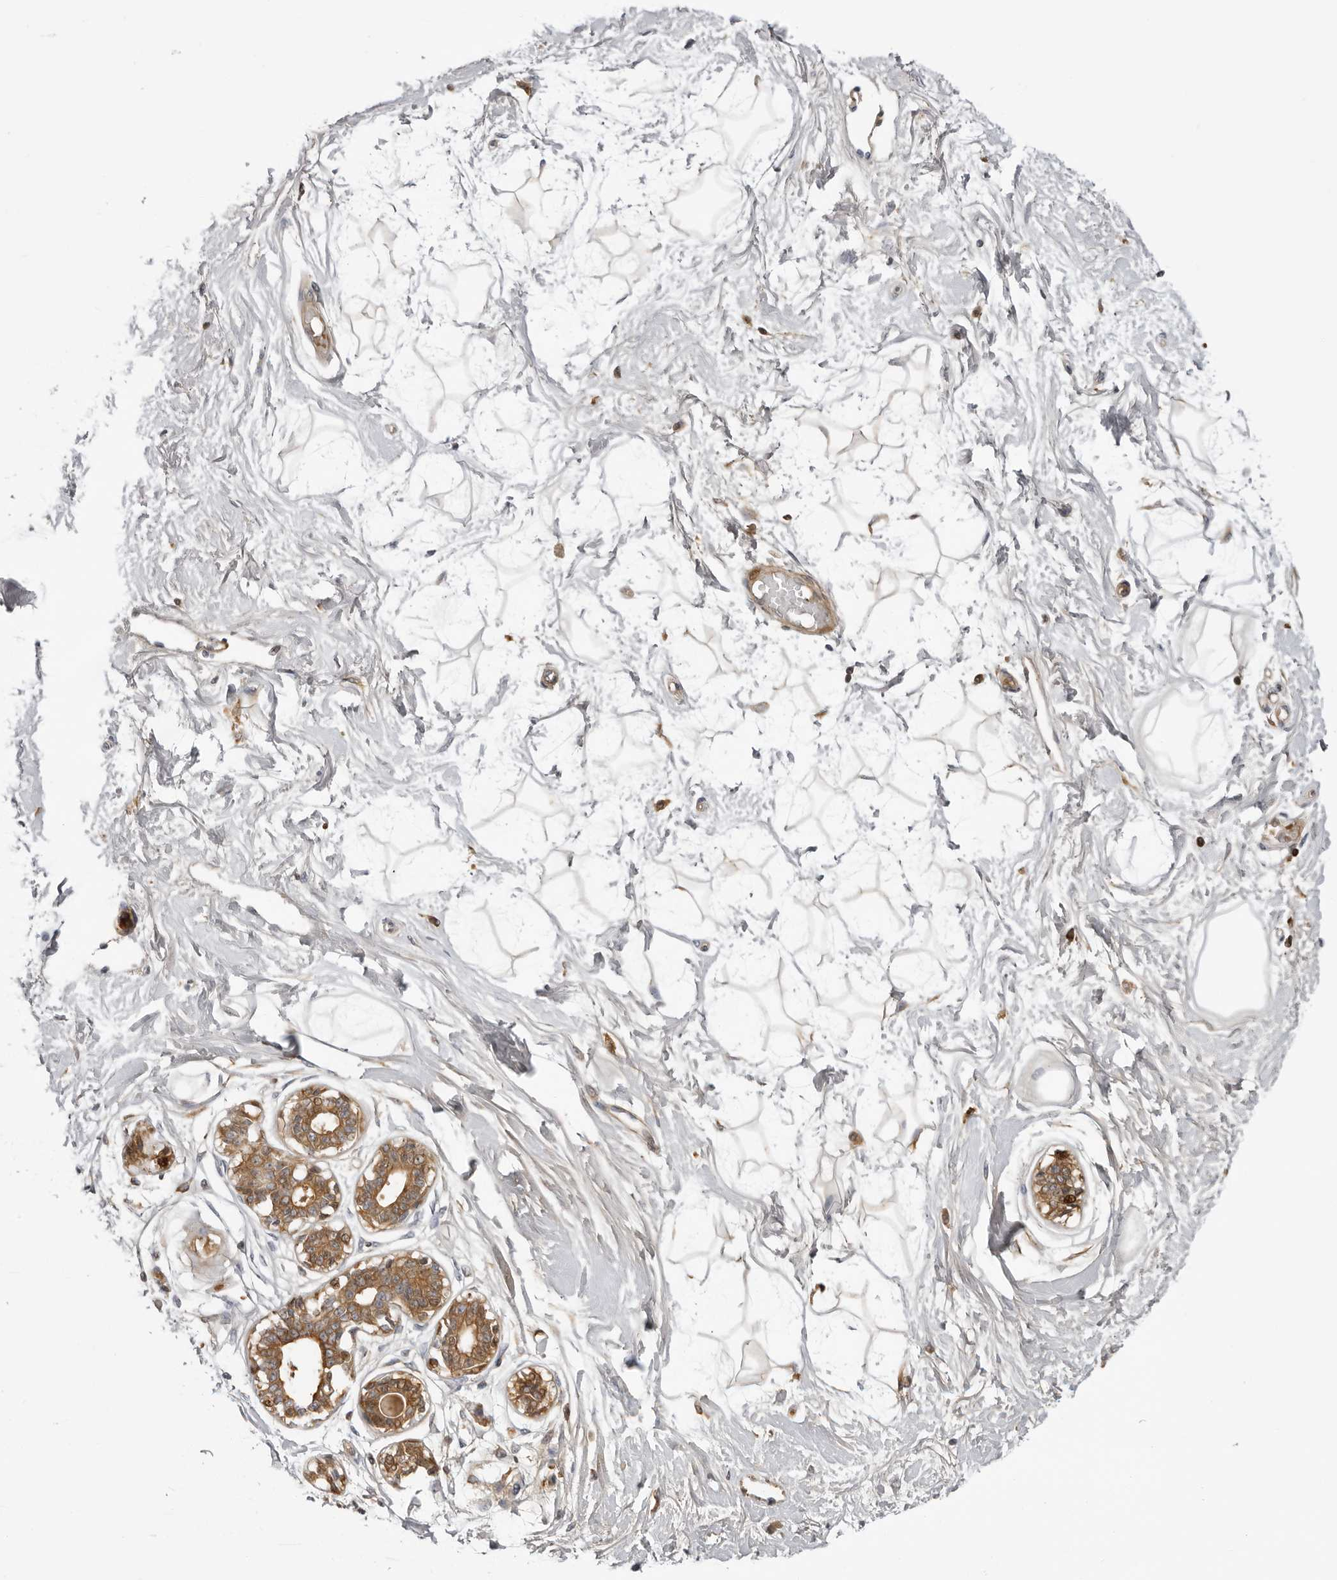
{"staining": {"intensity": "negative", "quantity": "none", "location": "none"}, "tissue": "breast", "cell_type": "Adipocytes", "image_type": "normal", "snomed": [{"axis": "morphology", "description": "Normal tissue, NOS"}, {"axis": "topography", "description": "Breast"}], "caption": "A histopathology image of breast stained for a protein shows no brown staining in adipocytes.", "gene": "PLEKHF2", "patient": {"sex": "female", "age": 45}}